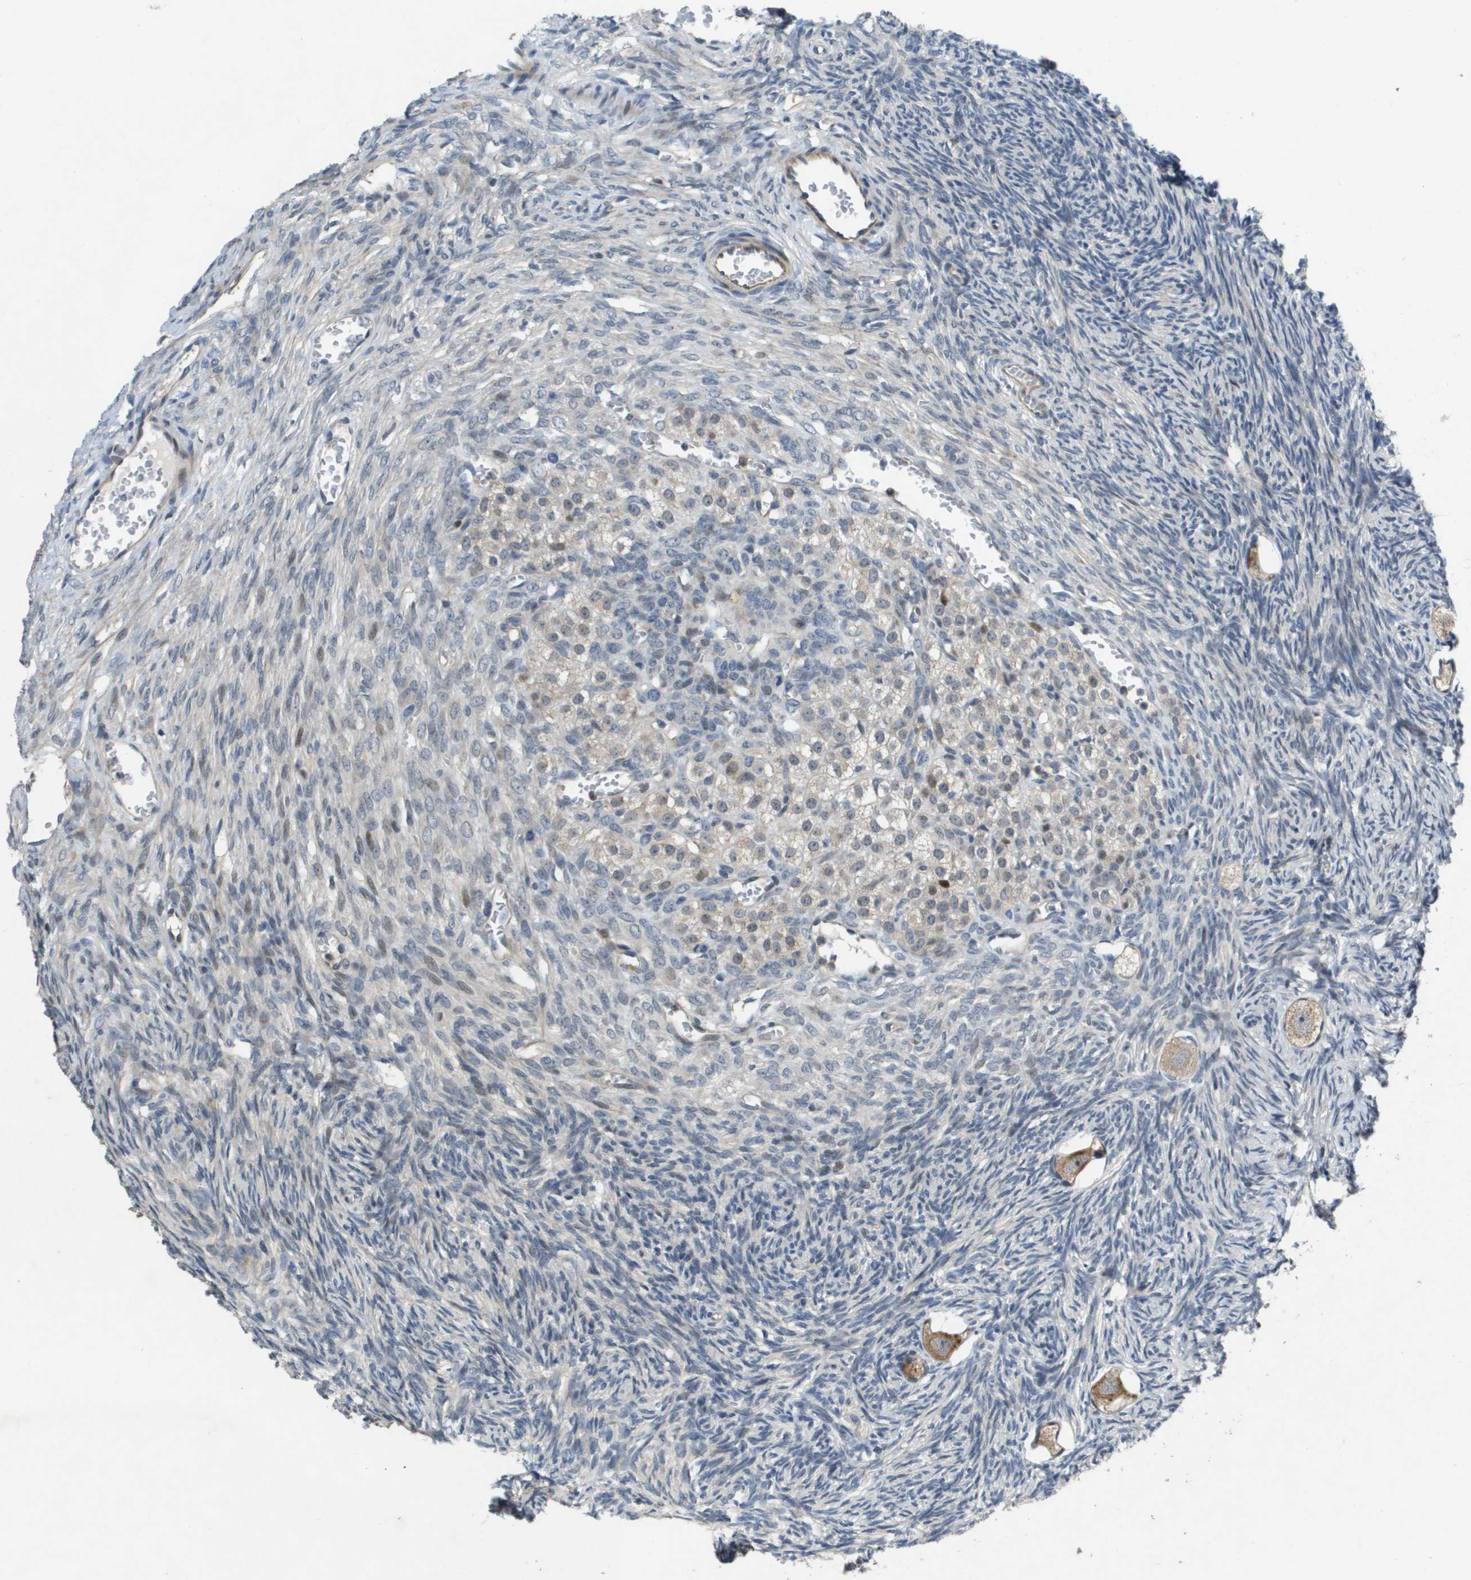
{"staining": {"intensity": "negative", "quantity": "none", "location": "none"}, "tissue": "ovary", "cell_type": "Ovarian stroma cells", "image_type": "normal", "snomed": [{"axis": "morphology", "description": "Normal tissue, NOS"}, {"axis": "topography", "description": "Ovary"}], "caption": "Ovarian stroma cells show no significant protein expression in normal ovary.", "gene": "SCN4B", "patient": {"sex": "female", "age": 27}}